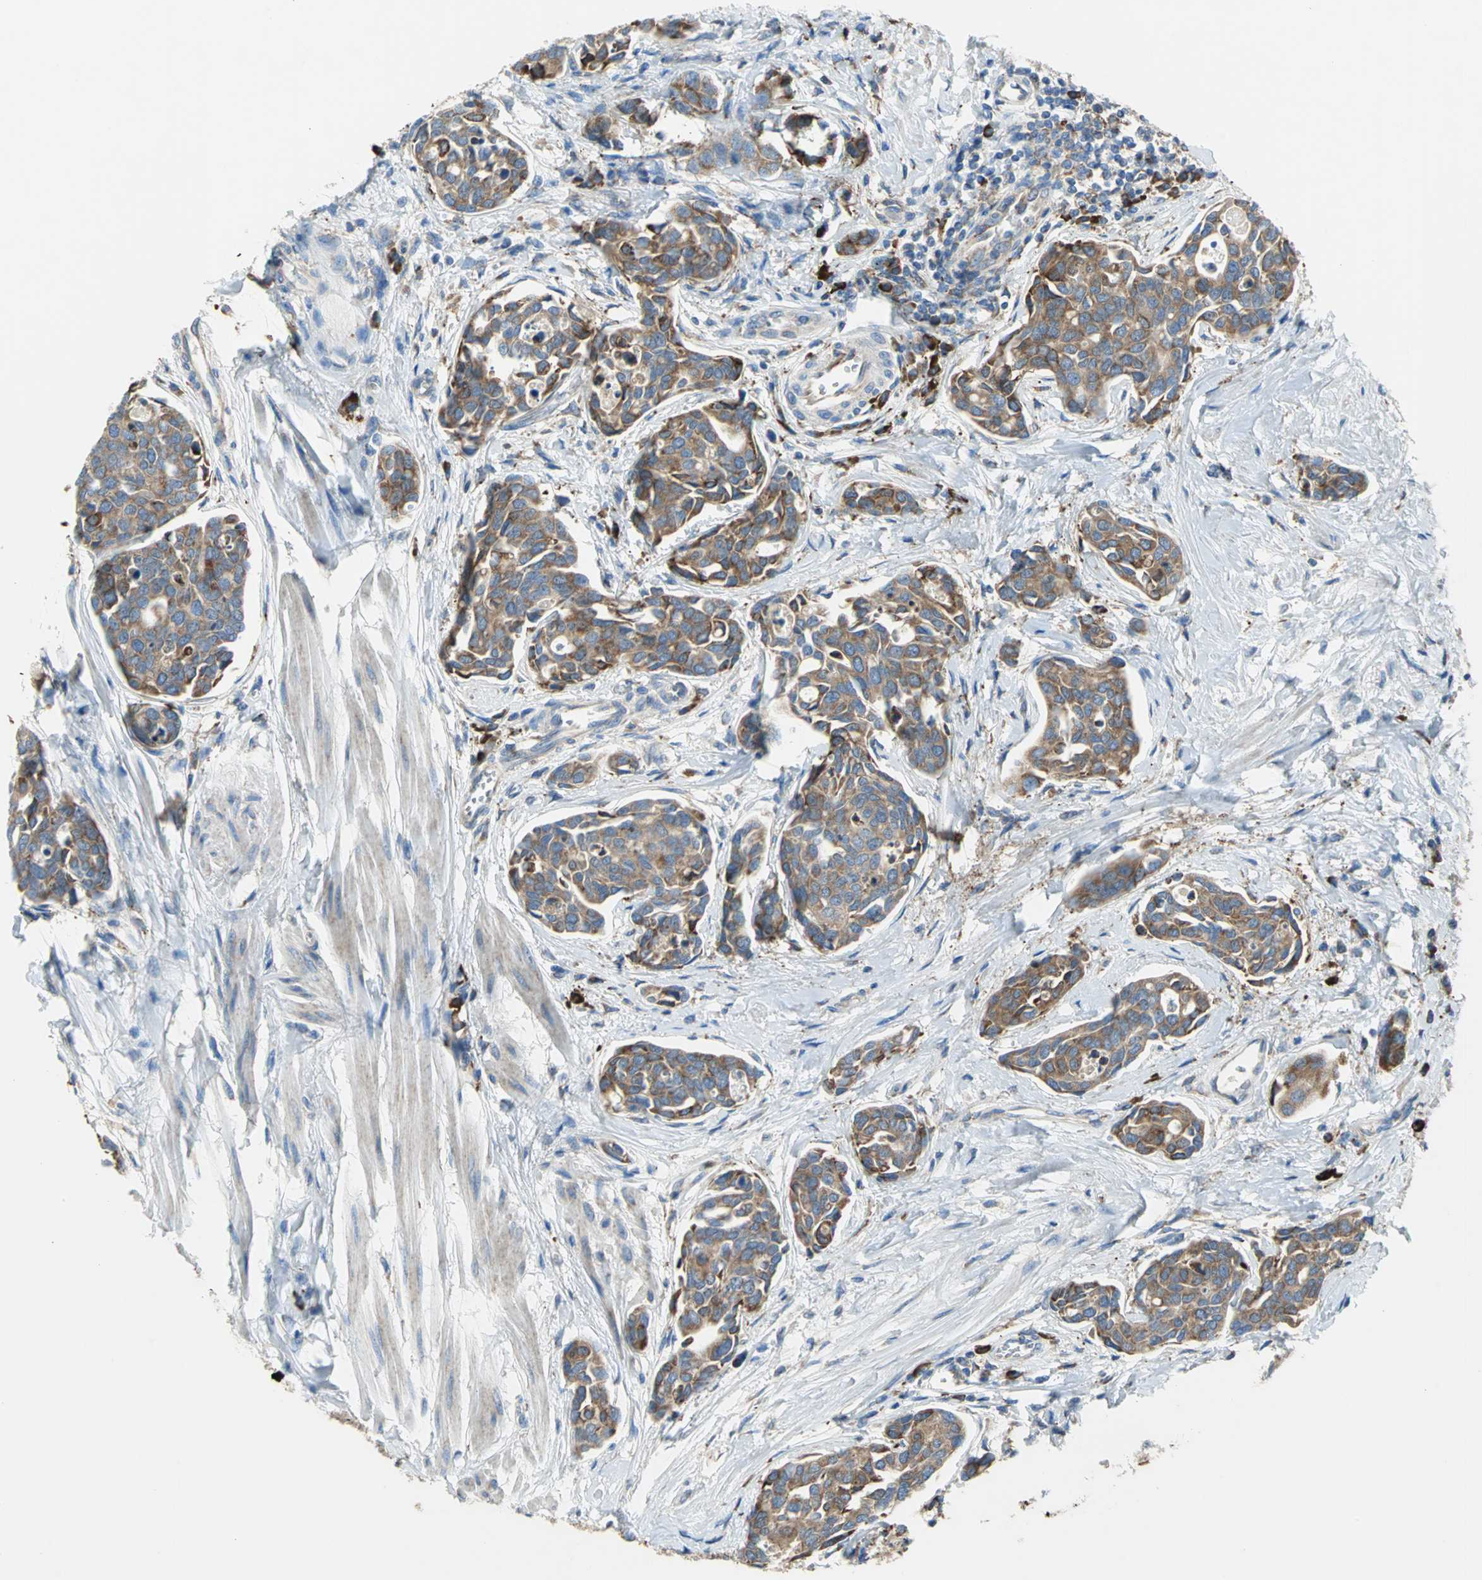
{"staining": {"intensity": "strong", "quantity": ">75%", "location": "cytoplasmic/membranous"}, "tissue": "urothelial cancer", "cell_type": "Tumor cells", "image_type": "cancer", "snomed": [{"axis": "morphology", "description": "Urothelial carcinoma, High grade"}, {"axis": "topography", "description": "Urinary bladder"}], "caption": "Immunohistochemistry staining of high-grade urothelial carcinoma, which demonstrates high levels of strong cytoplasmic/membranous positivity in about >75% of tumor cells indicating strong cytoplasmic/membranous protein staining. The staining was performed using DAB (brown) for protein detection and nuclei were counterstained in hematoxylin (blue).", "gene": "TULP4", "patient": {"sex": "male", "age": 78}}